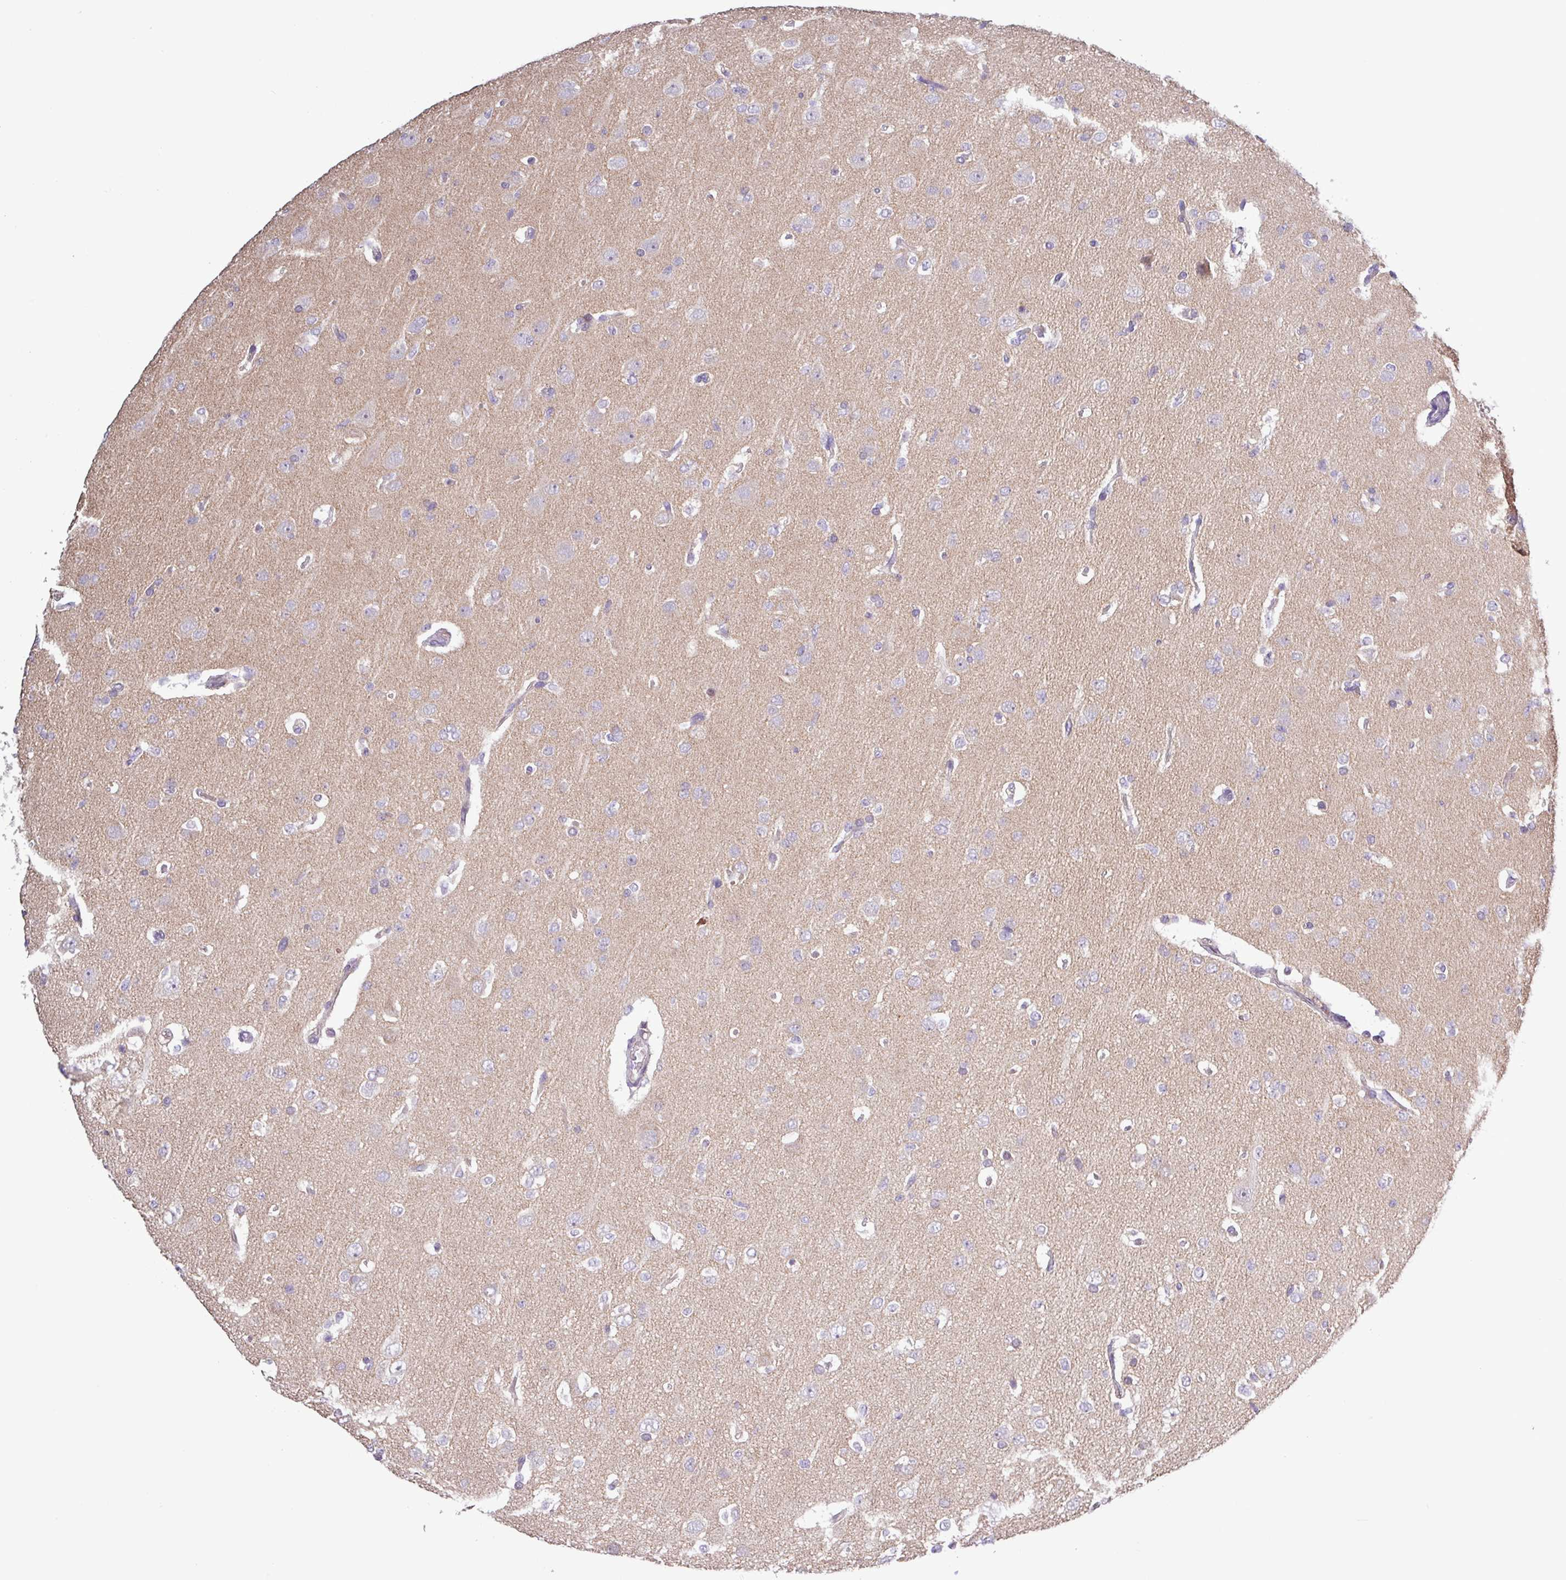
{"staining": {"intensity": "negative", "quantity": "none", "location": "none"}, "tissue": "glioma", "cell_type": "Tumor cells", "image_type": "cancer", "snomed": [{"axis": "morphology", "description": "Glioma, malignant, Low grade"}, {"axis": "topography", "description": "Brain"}], "caption": "IHC of human malignant glioma (low-grade) reveals no expression in tumor cells.", "gene": "SFTPB", "patient": {"sex": "female", "age": 33}}